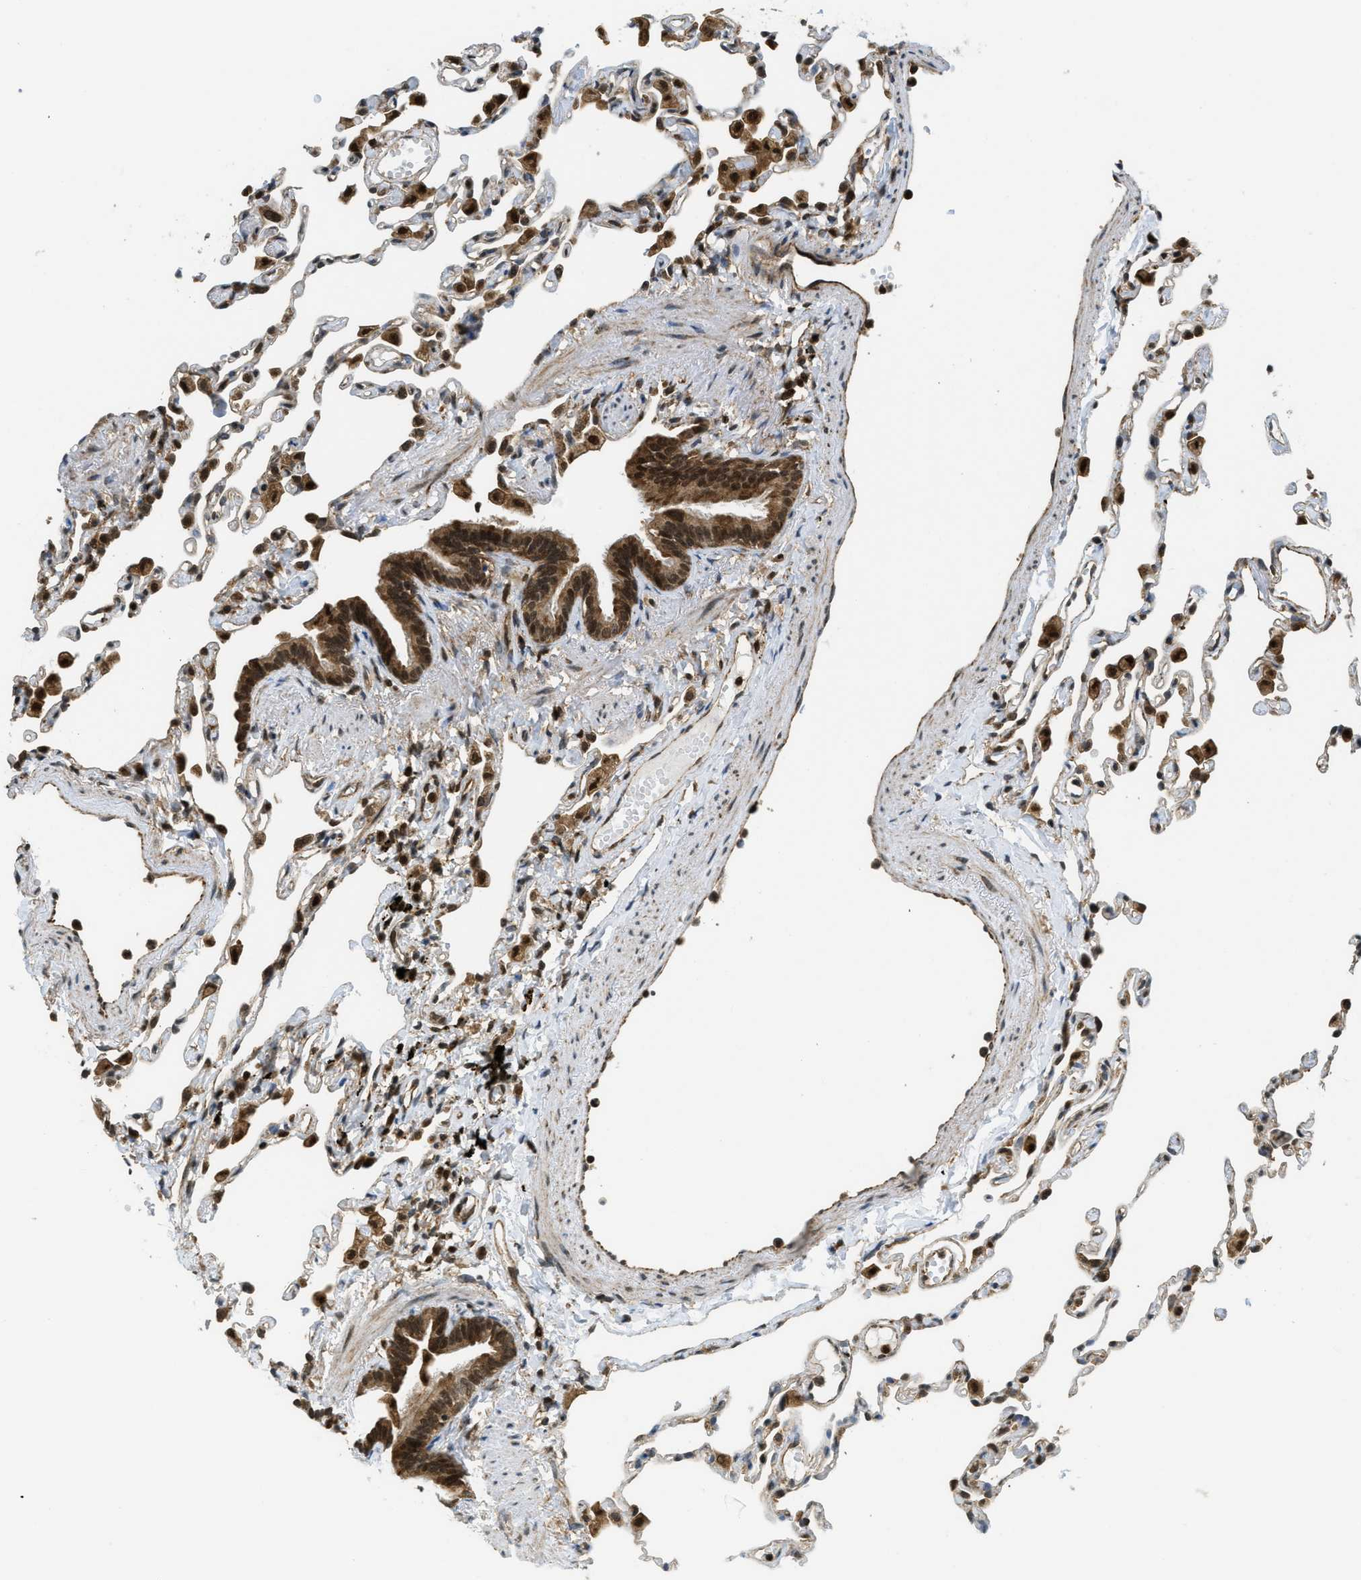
{"staining": {"intensity": "strong", "quantity": "25%-75%", "location": "nuclear"}, "tissue": "lung", "cell_type": "Alveolar cells", "image_type": "normal", "snomed": [{"axis": "morphology", "description": "Normal tissue, NOS"}, {"axis": "topography", "description": "Lung"}], "caption": "High-magnification brightfield microscopy of normal lung stained with DAB (3,3'-diaminobenzidine) (brown) and counterstained with hematoxylin (blue). alveolar cells exhibit strong nuclear positivity is identified in about25%-75% of cells.", "gene": "TNPO1", "patient": {"sex": "female", "age": 49}}